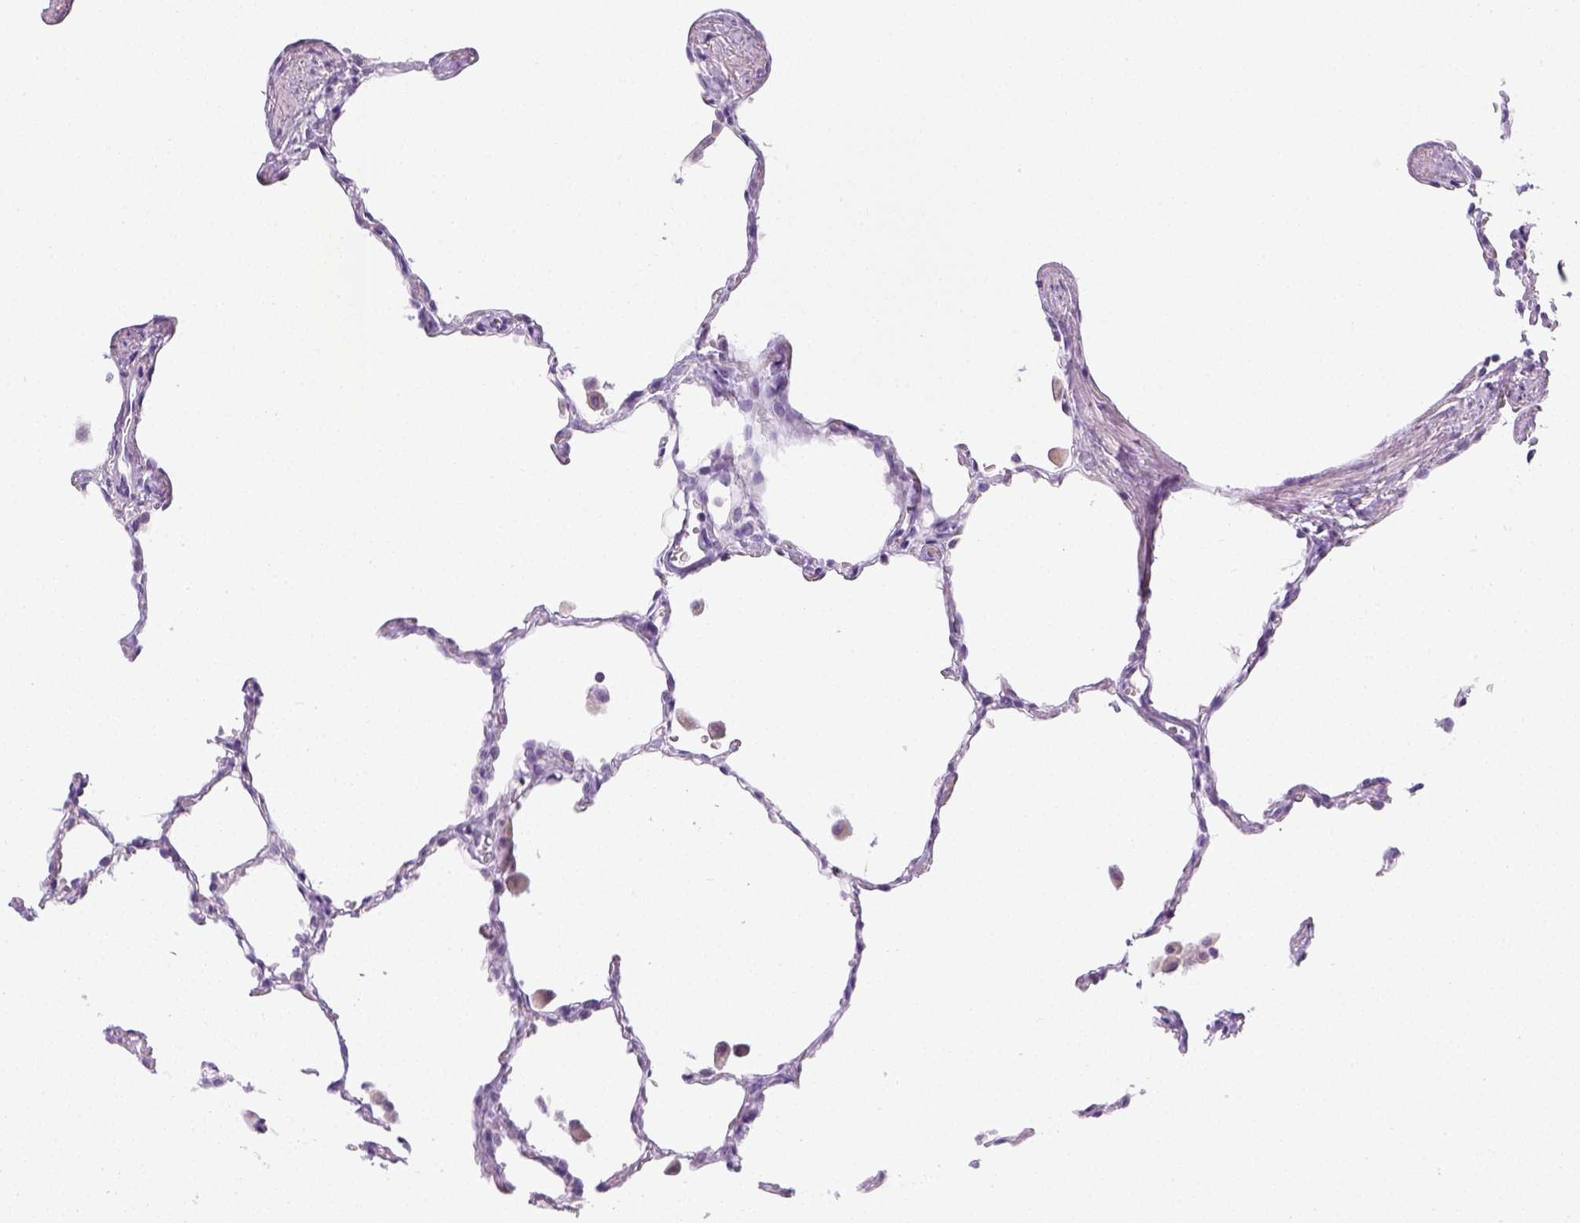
{"staining": {"intensity": "negative", "quantity": "none", "location": "none"}, "tissue": "lung", "cell_type": "Alveolar cells", "image_type": "normal", "snomed": [{"axis": "morphology", "description": "Normal tissue, NOS"}, {"axis": "topography", "description": "Lung"}], "caption": "Lung stained for a protein using IHC exhibits no expression alveolar cells.", "gene": "LGSN", "patient": {"sex": "female", "age": 47}}